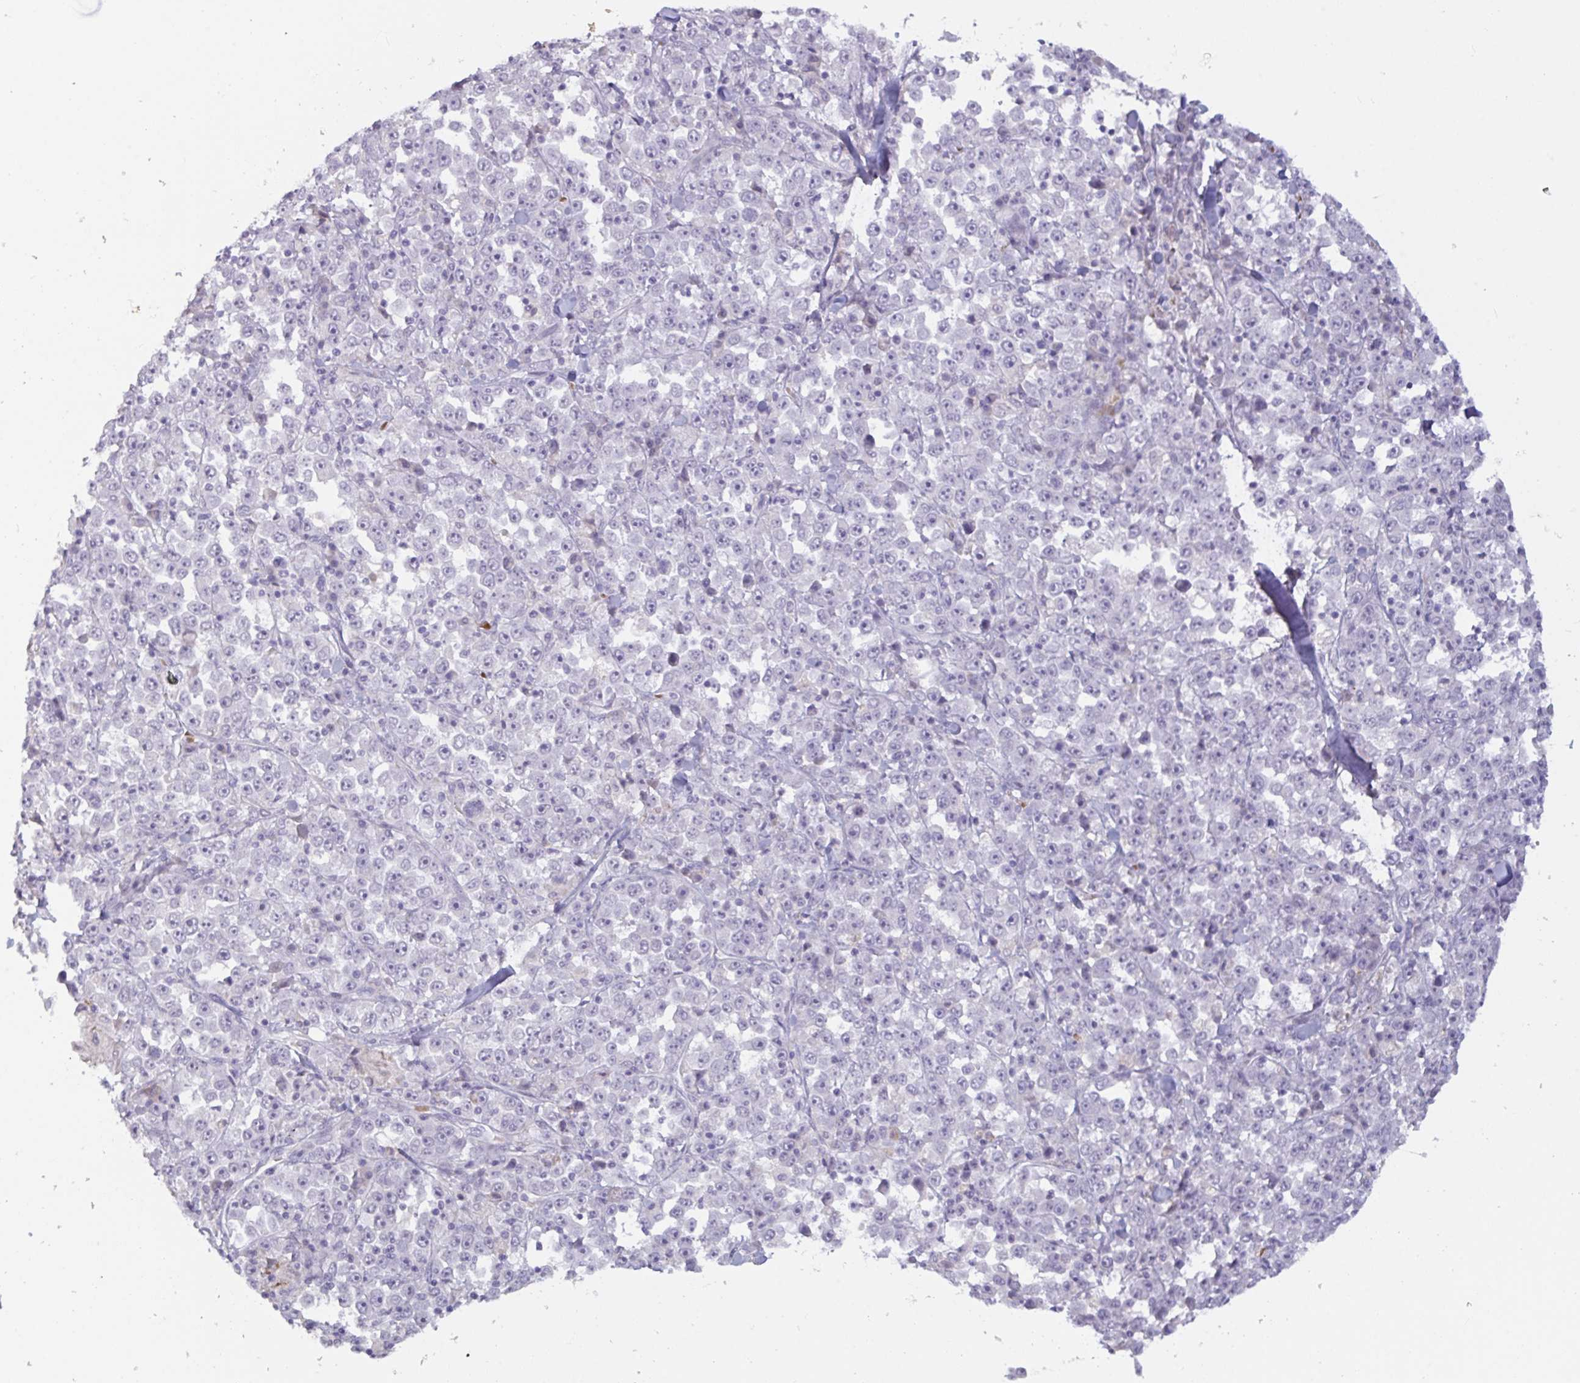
{"staining": {"intensity": "negative", "quantity": "none", "location": "none"}, "tissue": "stomach cancer", "cell_type": "Tumor cells", "image_type": "cancer", "snomed": [{"axis": "morphology", "description": "Normal tissue, NOS"}, {"axis": "morphology", "description": "Adenocarcinoma, NOS"}, {"axis": "topography", "description": "Stomach, upper"}, {"axis": "topography", "description": "Stomach"}], "caption": "IHC of adenocarcinoma (stomach) shows no expression in tumor cells.", "gene": "RFPL4B", "patient": {"sex": "male", "age": 59}}